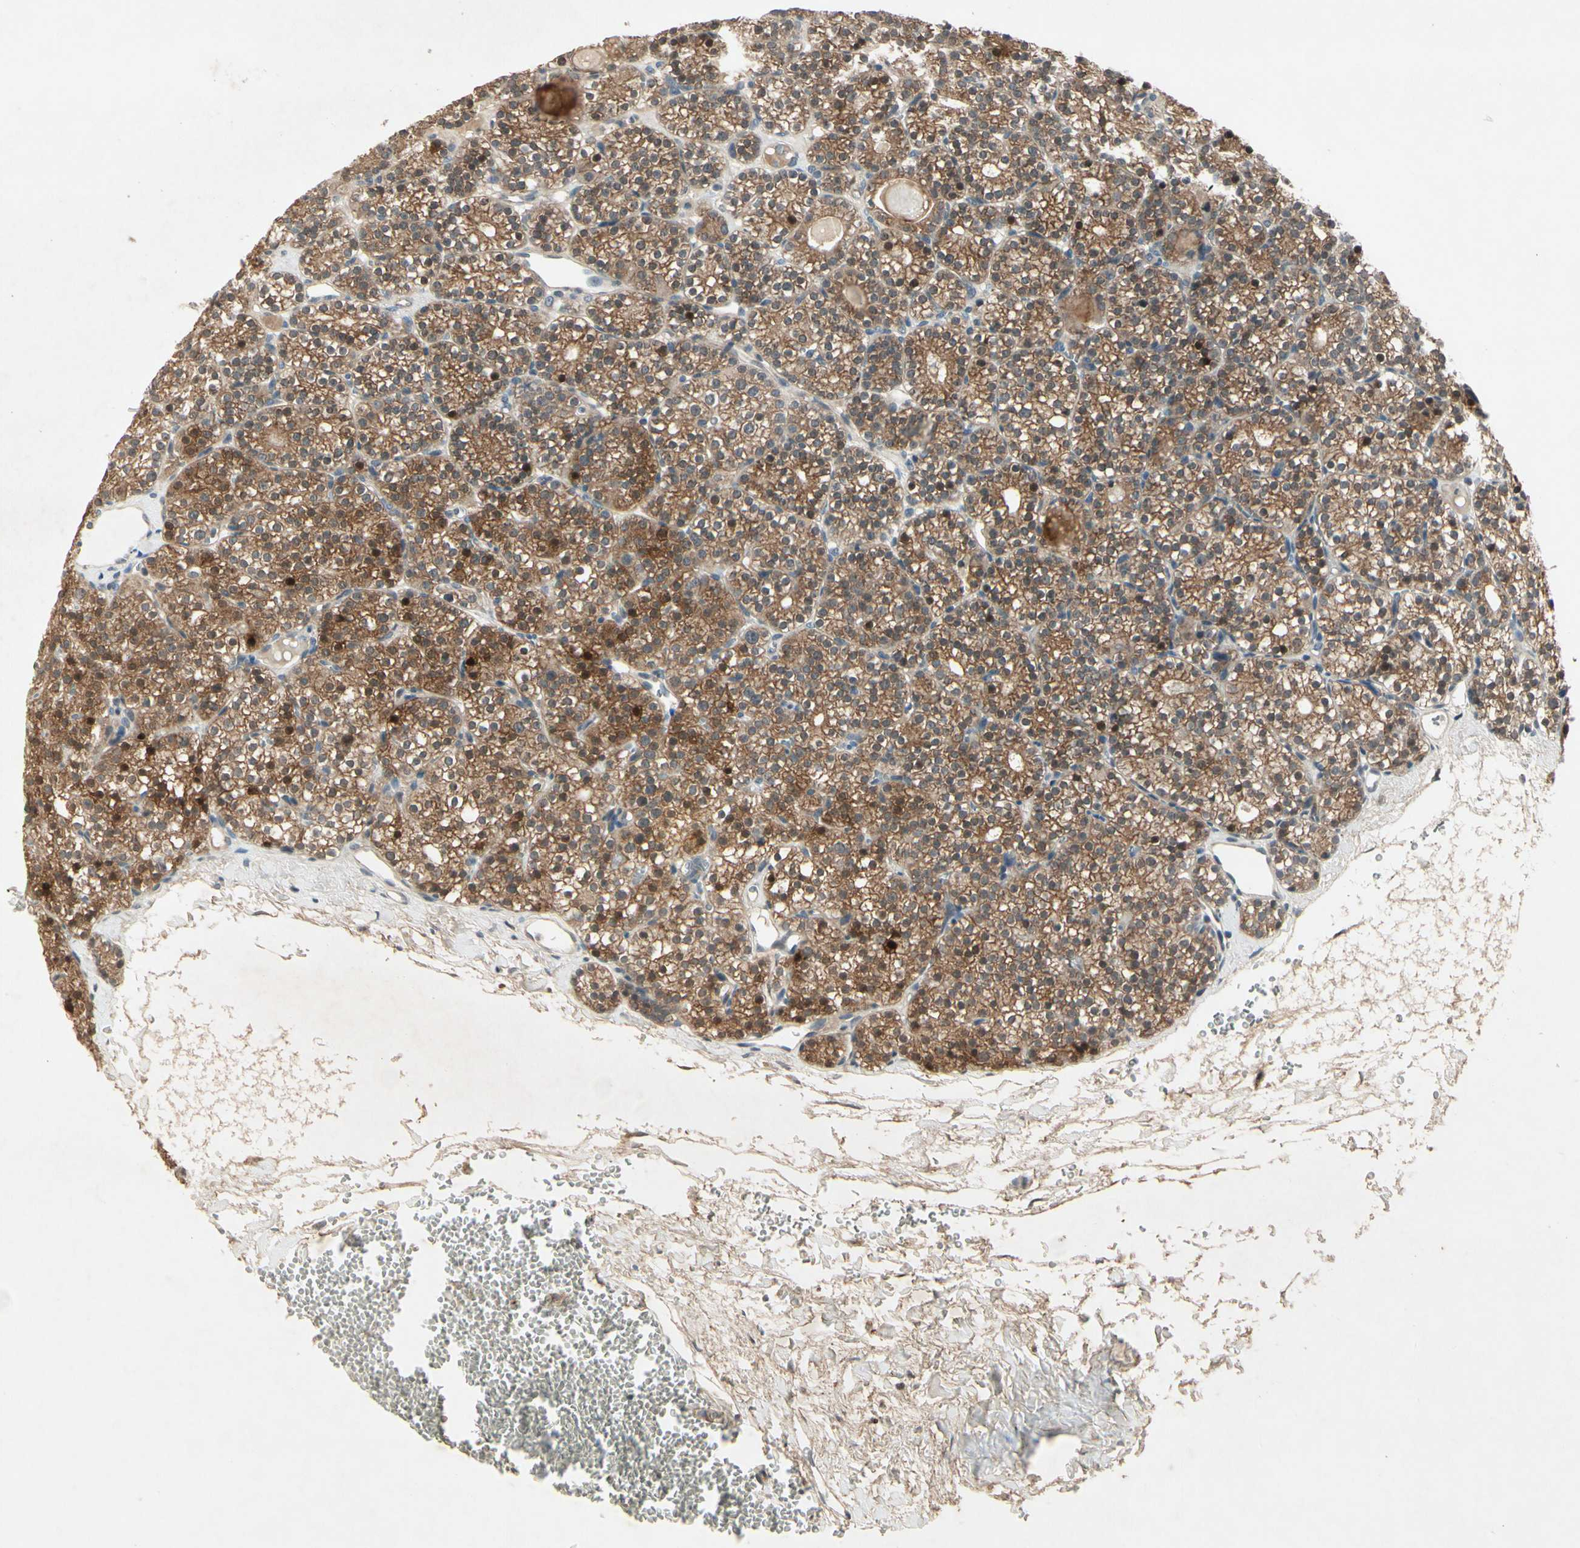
{"staining": {"intensity": "strong", "quantity": ">75%", "location": "cytoplasmic/membranous"}, "tissue": "parathyroid gland", "cell_type": "Glandular cells", "image_type": "normal", "snomed": [{"axis": "morphology", "description": "Normal tissue, NOS"}, {"axis": "topography", "description": "Parathyroid gland"}], "caption": "Normal parathyroid gland exhibits strong cytoplasmic/membranous expression in about >75% of glandular cells (DAB = brown stain, brightfield microscopy at high magnification)..", "gene": "FHDC1", "patient": {"sex": "female", "age": 64}}